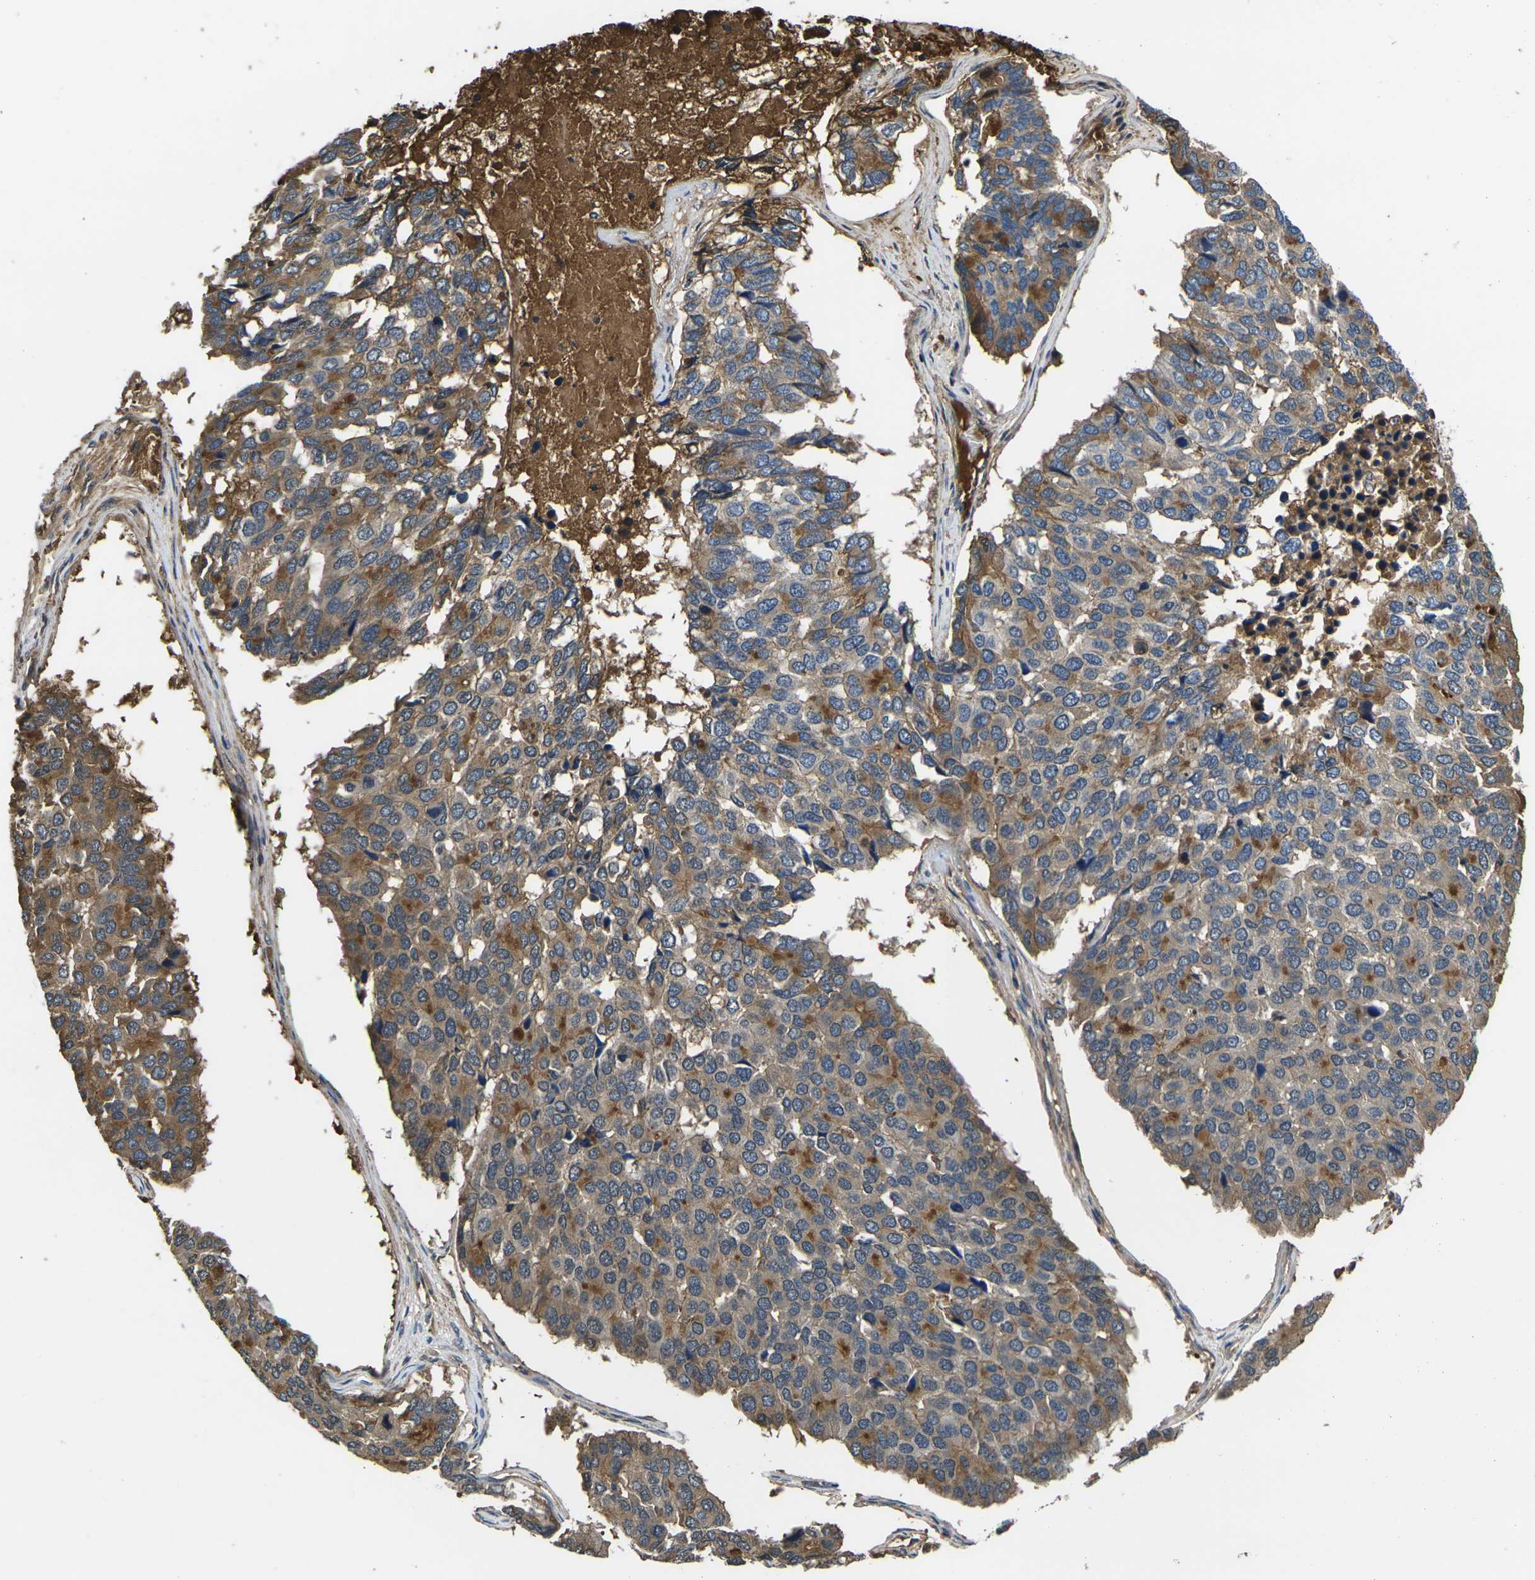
{"staining": {"intensity": "moderate", "quantity": ">75%", "location": "cytoplasmic/membranous"}, "tissue": "pancreatic cancer", "cell_type": "Tumor cells", "image_type": "cancer", "snomed": [{"axis": "morphology", "description": "Adenocarcinoma, NOS"}, {"axis": "topography", "description": "Pancreas"}], "caption": "Immunohistochemistry (IHC) image of neoplastic tissue: pancreatic cancer stained using immunohistochemistry shows medium levels of moderate protein expression localized specifically in the cytoplasmic/membranous of tumor cells, appearing as a cytoplasmic/membranous brown color.", "gene": "HSPG2", "patient": {"sex": "male", "age": 50}}